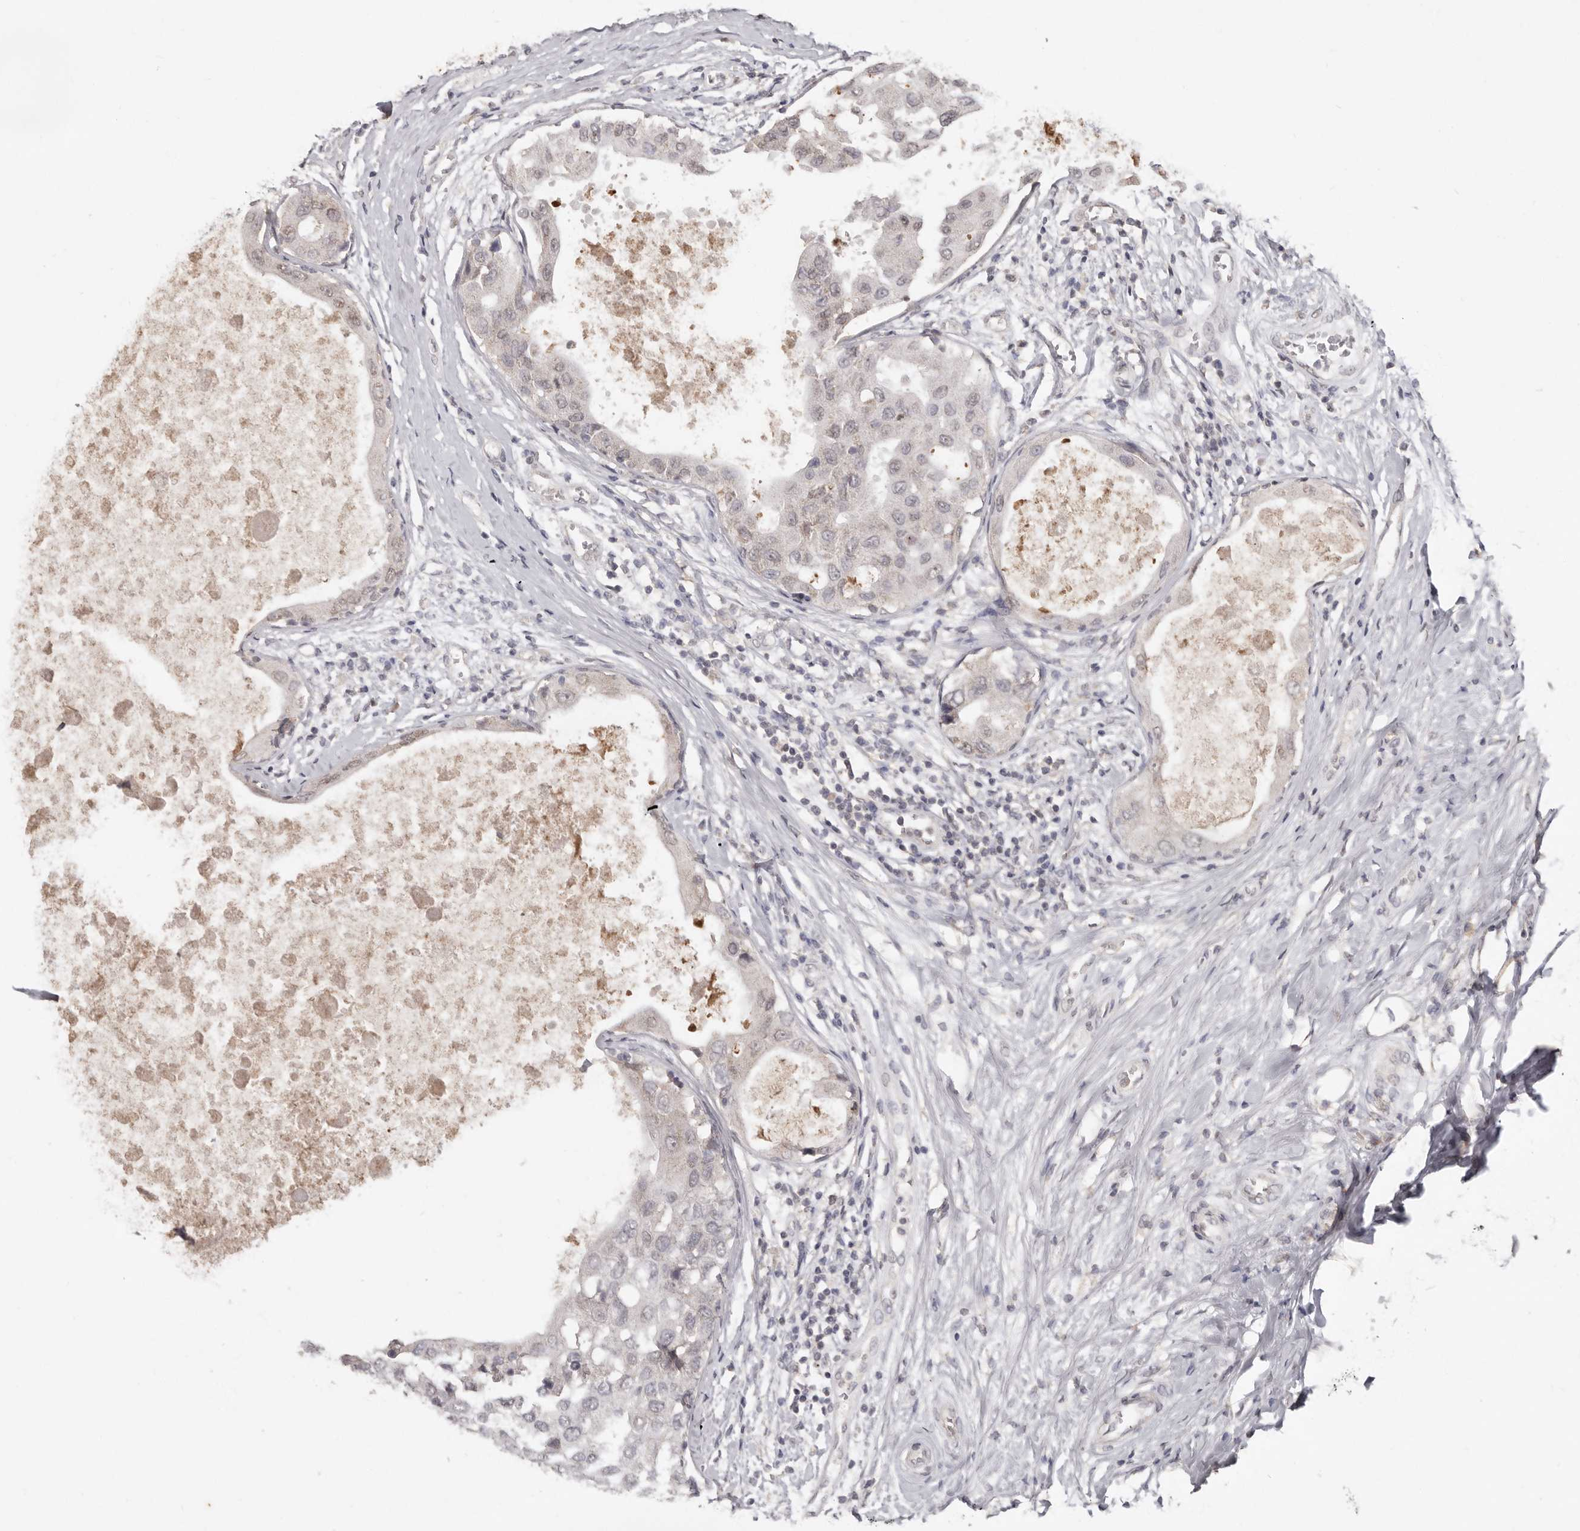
{"staining": {"intensity": "weak", "quantity": "25%-75%", "location": "cytoplasmic/membranous,nuclear"}, "tissue": "breast cancer", "cell_type": "Tumor cells", "image_type": "cancer", "snomed": [{"axis": "morphology", "description": "Duct carcinoma"}, {"axis": "topography", "description": "Breast"}], "caption": "Weak cytoplasmic/membranous and nuclear expression for a protein is identified in about 25%-75% of tumor cells of breast cancer (infiltrating ductal carcinoma) using immunohistochemistry (IHC).", "gene": "LINGO2", "patient": {"sex": "female", "age": 27}}